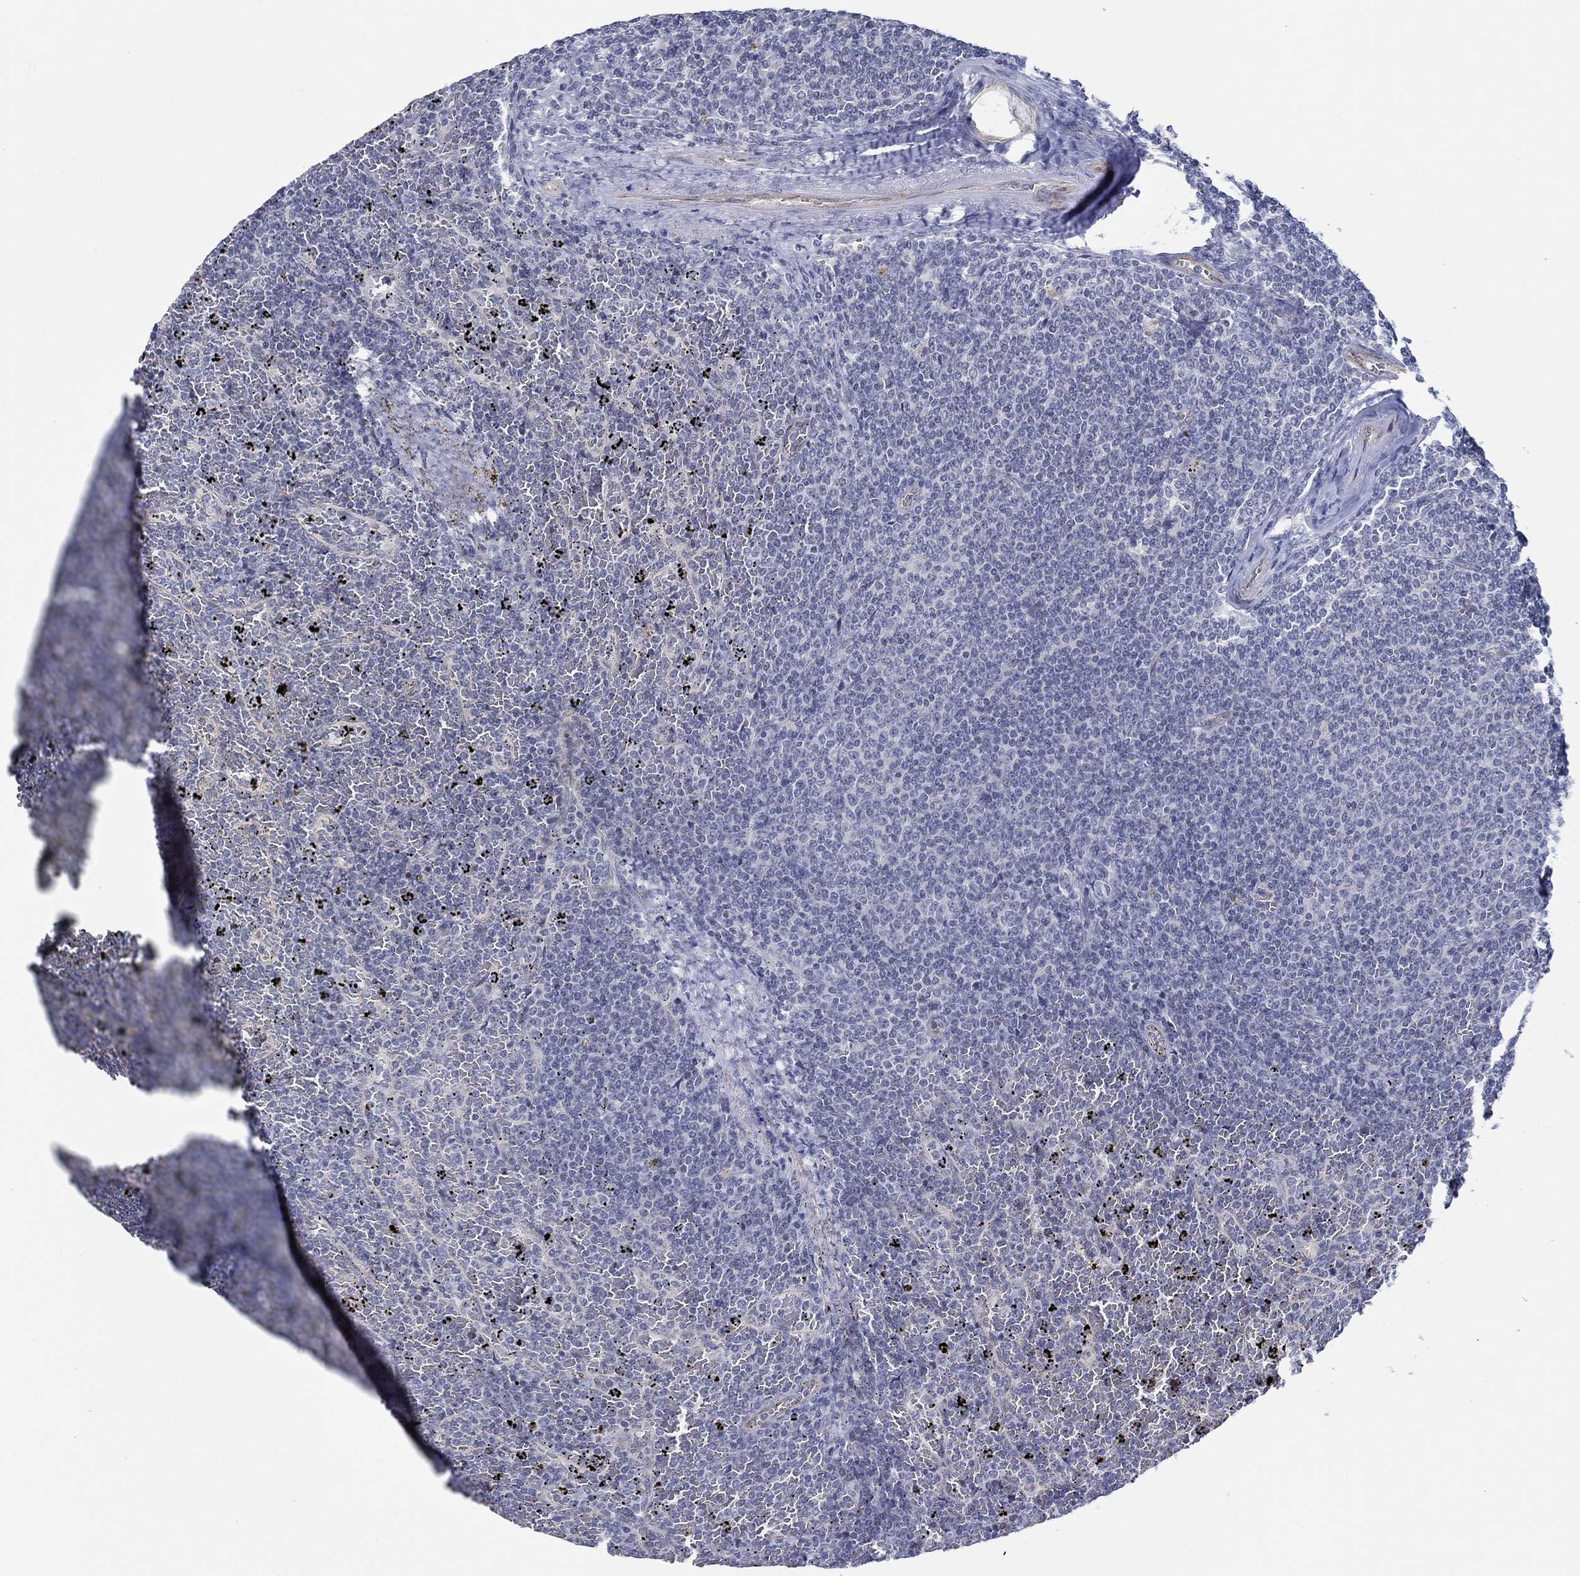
{"staining": {"intensity": "negative", "quantity": "none", "location": "none"}, "tissue": "lymphoma", "cell_type": "Tumor cells", "image_type": "cancer", "snomed": [{"axis": "morphology", "description": "Malignant lymphoma, non-Hodgkin's type, Low grade"}, {"axis": "topography", "description": "Spleen"}], "caption": "Immunohistochemistry (IHC) of human lymphoma shows no positivity in tumor cells.", "gene": "GJA5", "patient": {"sex": "female", "age": 77}}